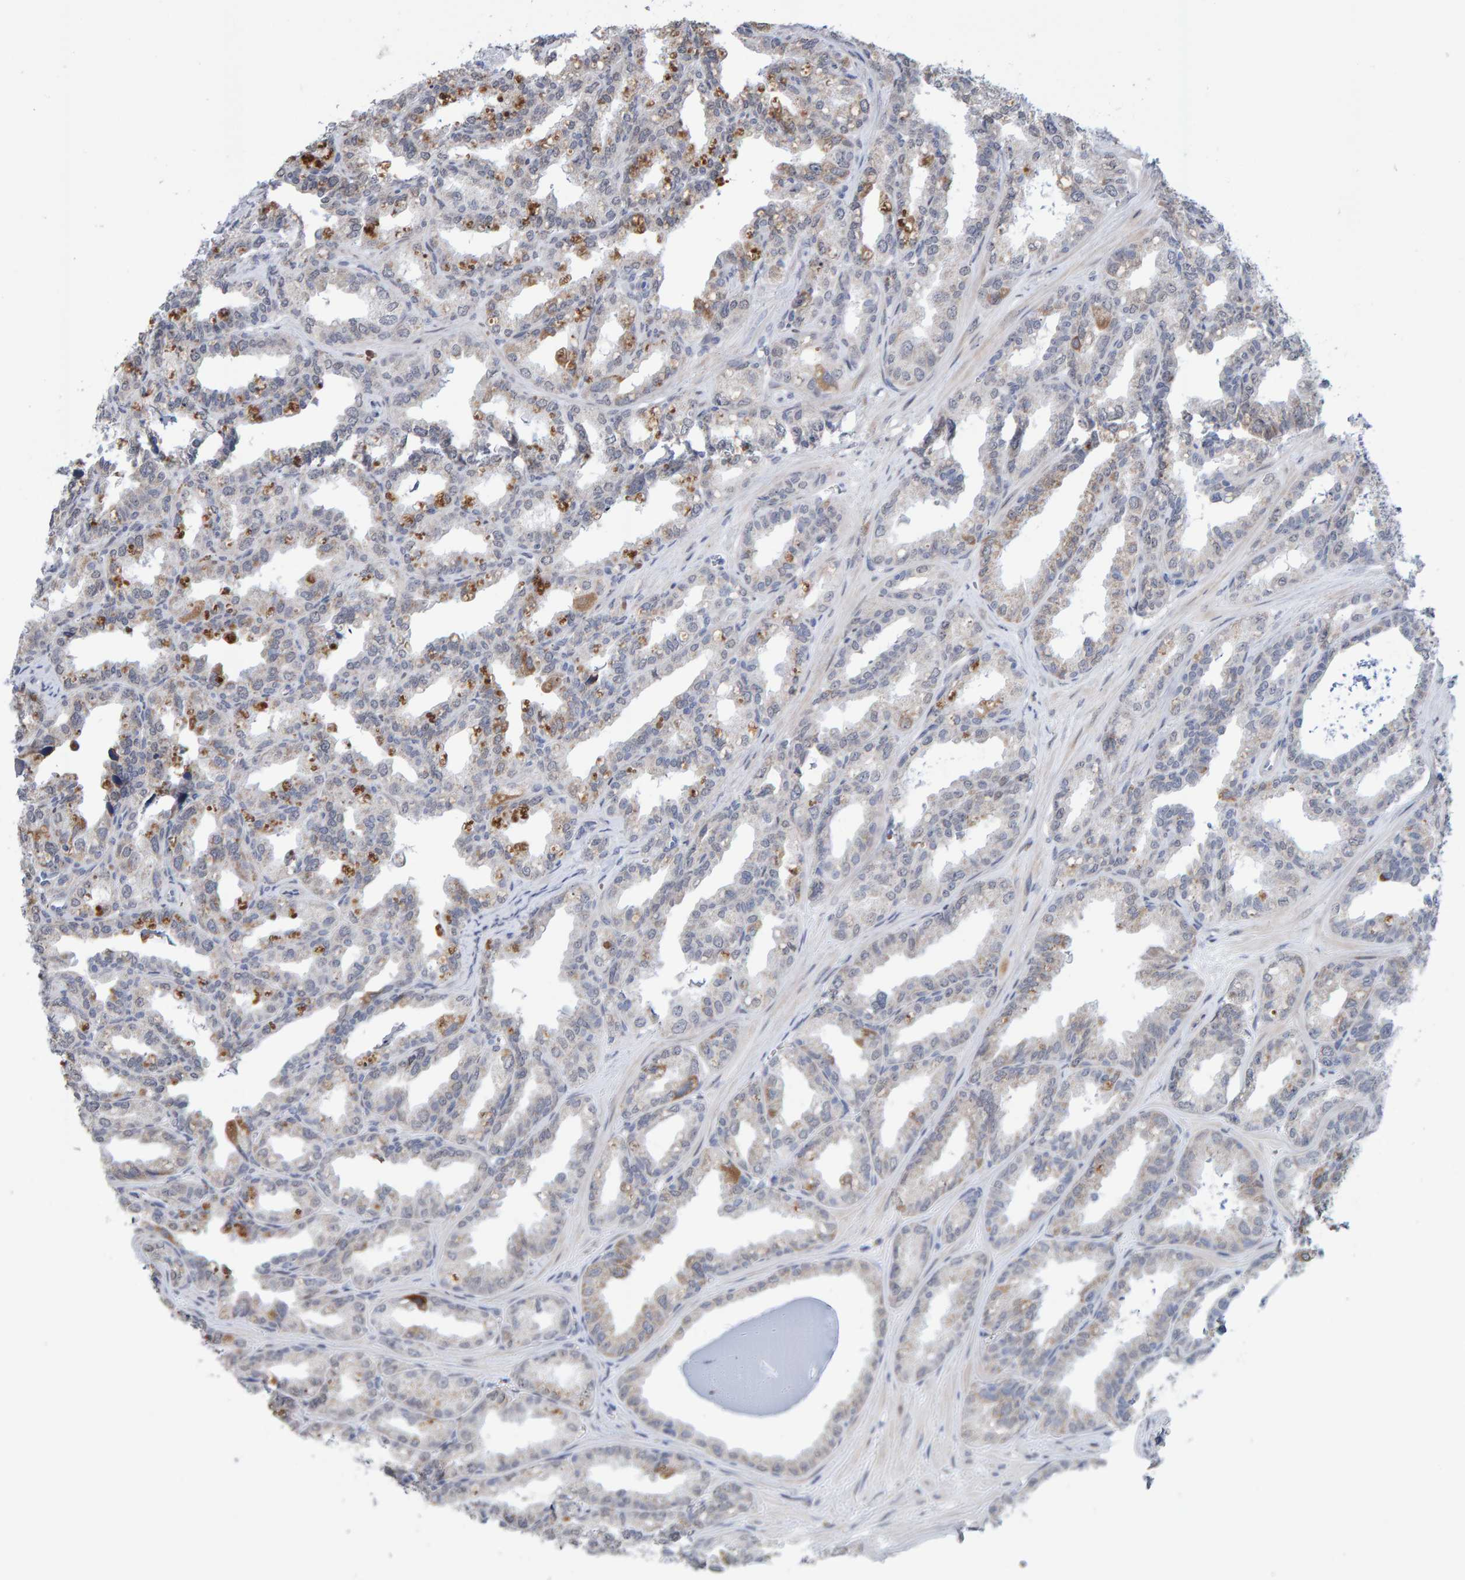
{"staining": {"intensity": "moderate", "quantity": "<25%", "location": "cytoplasmic/membranous"}, "tissue": "seminal vesicle", "cell_type": "Glandular cells", "image_type": "normal", "snomed": [{"axis": "morphology", "description": "Normal tissue, NOS"}, {"axis": "topography", "description": "Prostate"}, {"axis": "topography", "description": "Seminal veicle"}], "caption": "A high-resolution image shows IHC staining of normal seminal vesicle, which reveals moderate cytoplasmic/membranous expression in approximately <25% of glandular cells. (DAB (3,3'-diaminobenzidine) = brown stain, brightfield microscopy at high magnification).", "gene": "USP43", "patient": {"sex": "male", "age": 51}}